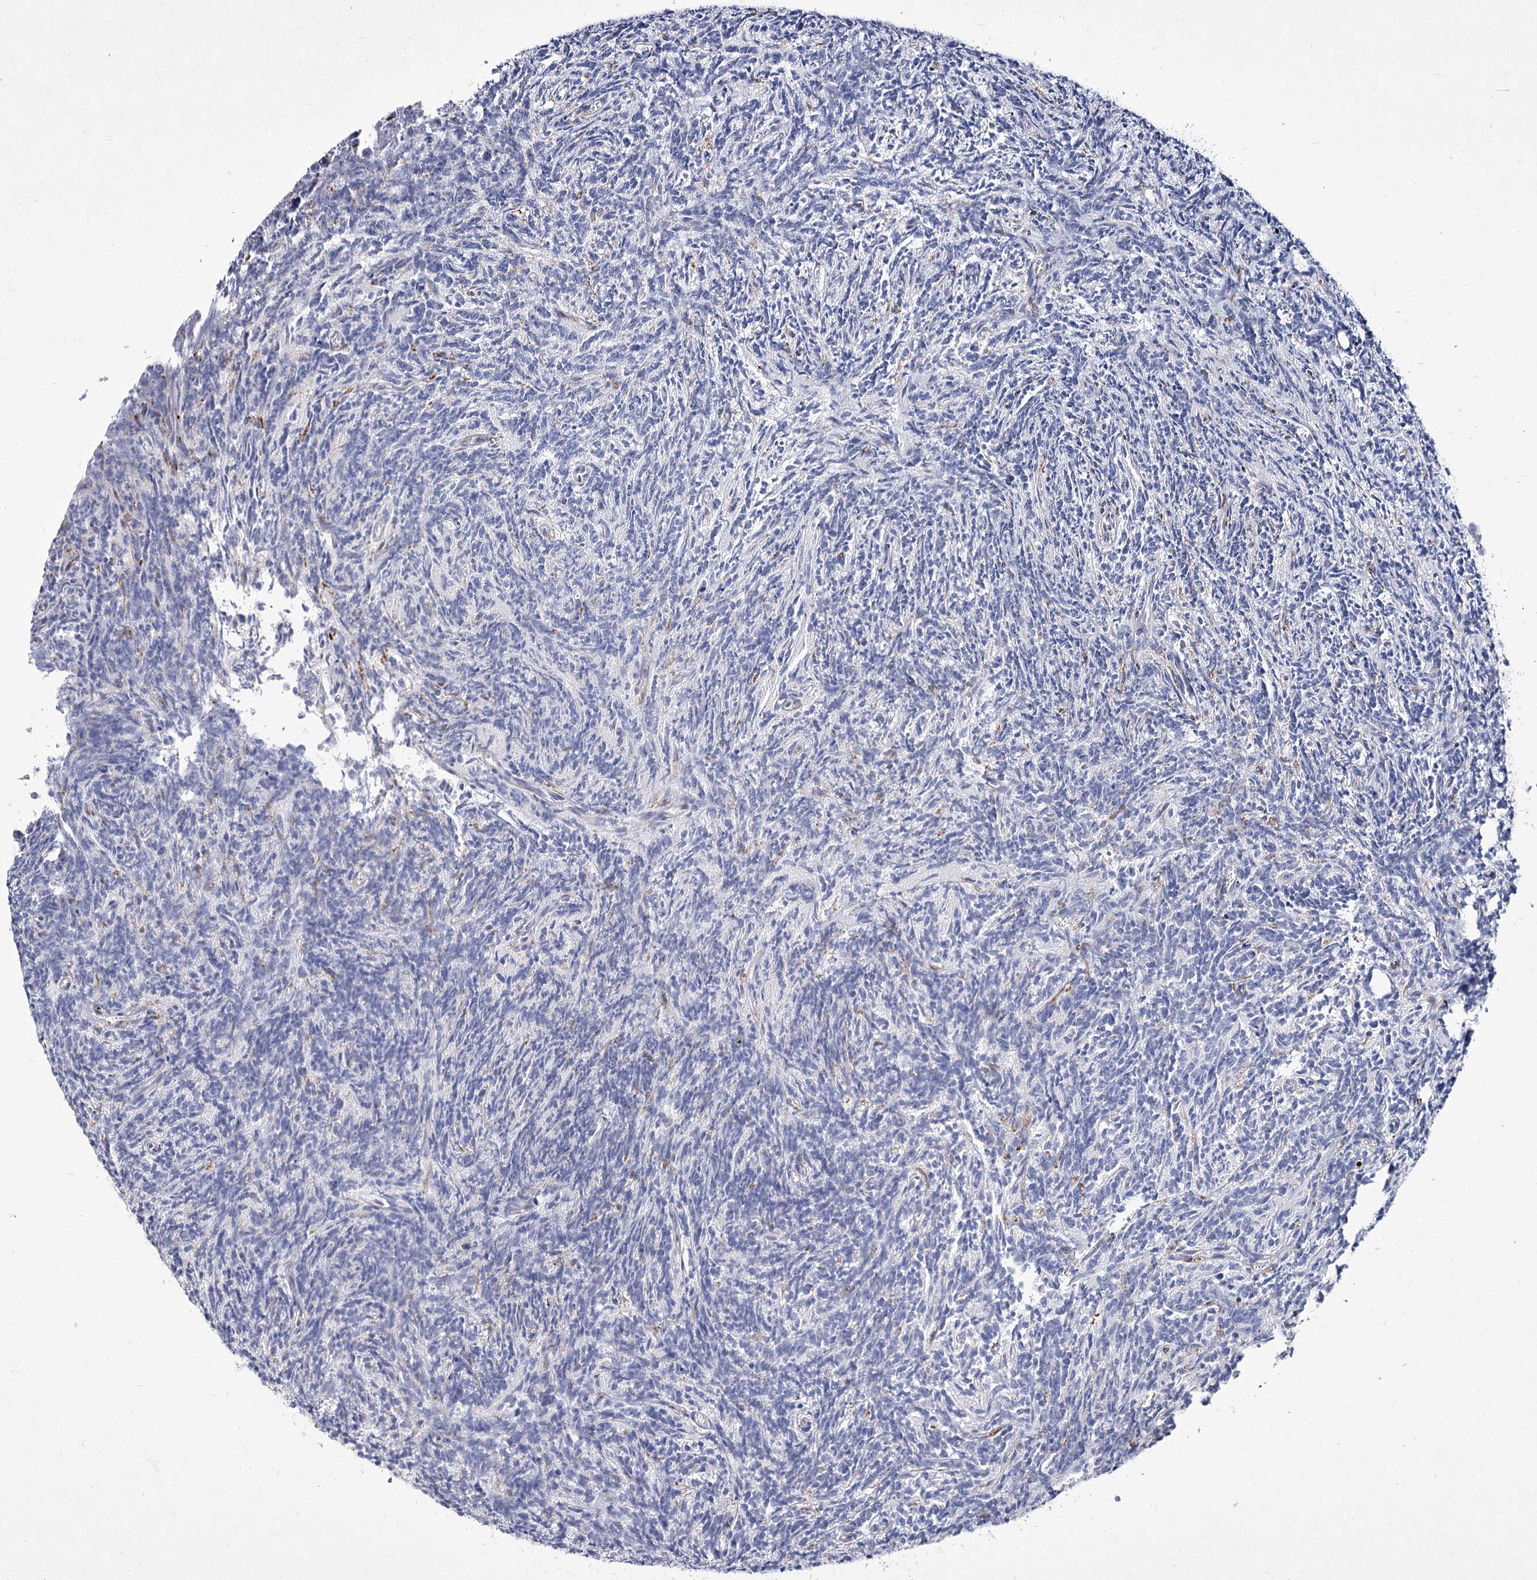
{"staining": {"intensity": "negative", "quantity": "none", "location": "none"}, "tissue": "glioma", "cell_type": "Tumor cells", "image_type": "cancer", "snomed": [{"axis": "morphology", "description": "Glioma, malignant, Low grade"}, {"axis": "topography", "description": "Brain"}], "caption": "Immunohistochemical staining of human glioma demonstrates no significant expression in tumor cells.", "gene": "NIPAL4", "patient": {"sex": "female", "age": 1}}